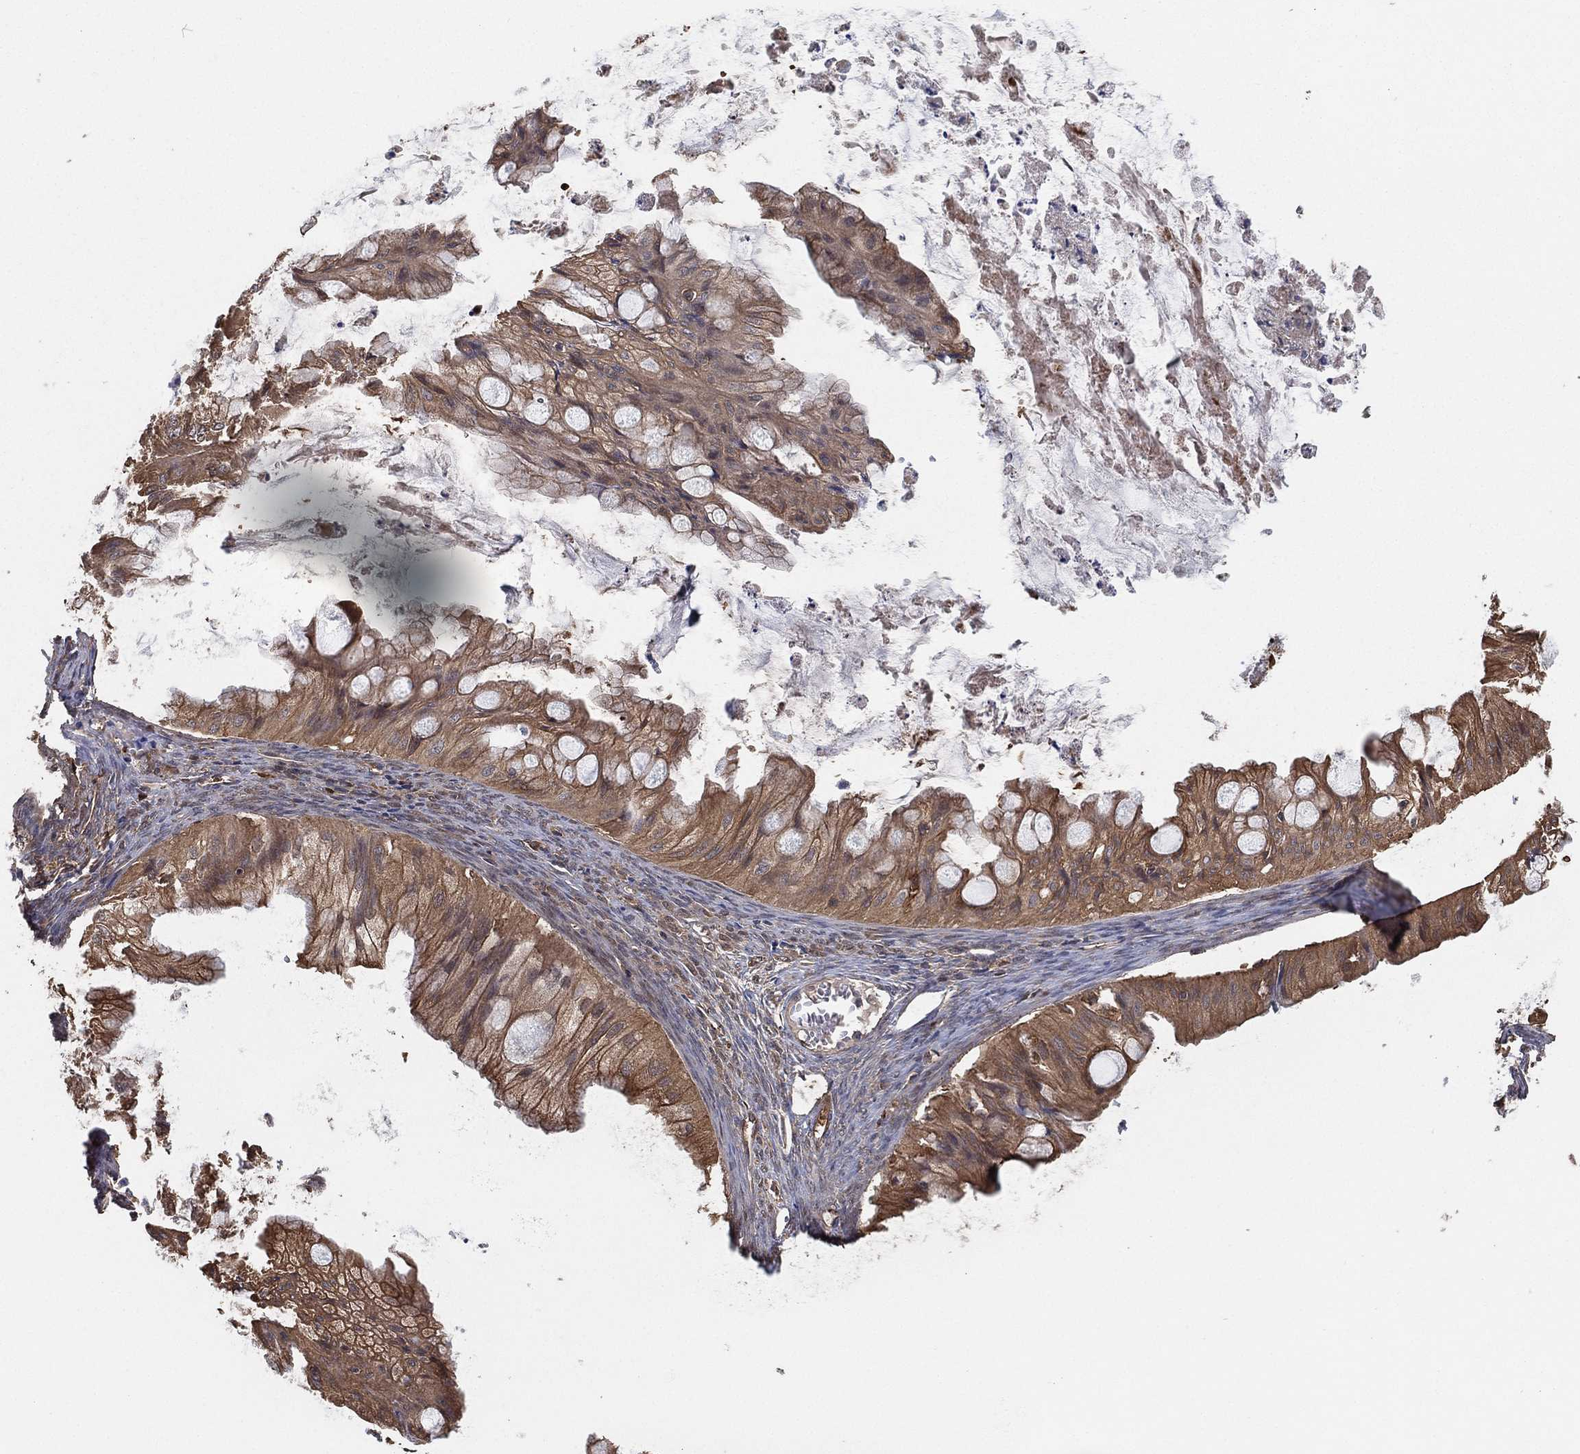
{"staining": {"intensity": "moderate", "quantity": ">75%", "location": "cytoplasmic/membranous"}, "tissue": "ovarian cancer", "cell_type": "Tumor cells", "image_type": "cancer", "snomed": [{"axis": "morphology", "description": "Cystadenocarcinoma, mucinous, NOS"}, {"axis": "topography", "description": "Ovary"}], "caption": "Tumor cells reveal medium levels of moderate cytoplasmic/membranous expression in approximately >75% of cells in ovarian cancer.", "gene": "PSMG4", "patient": {"sex": "female", "age": 57}}